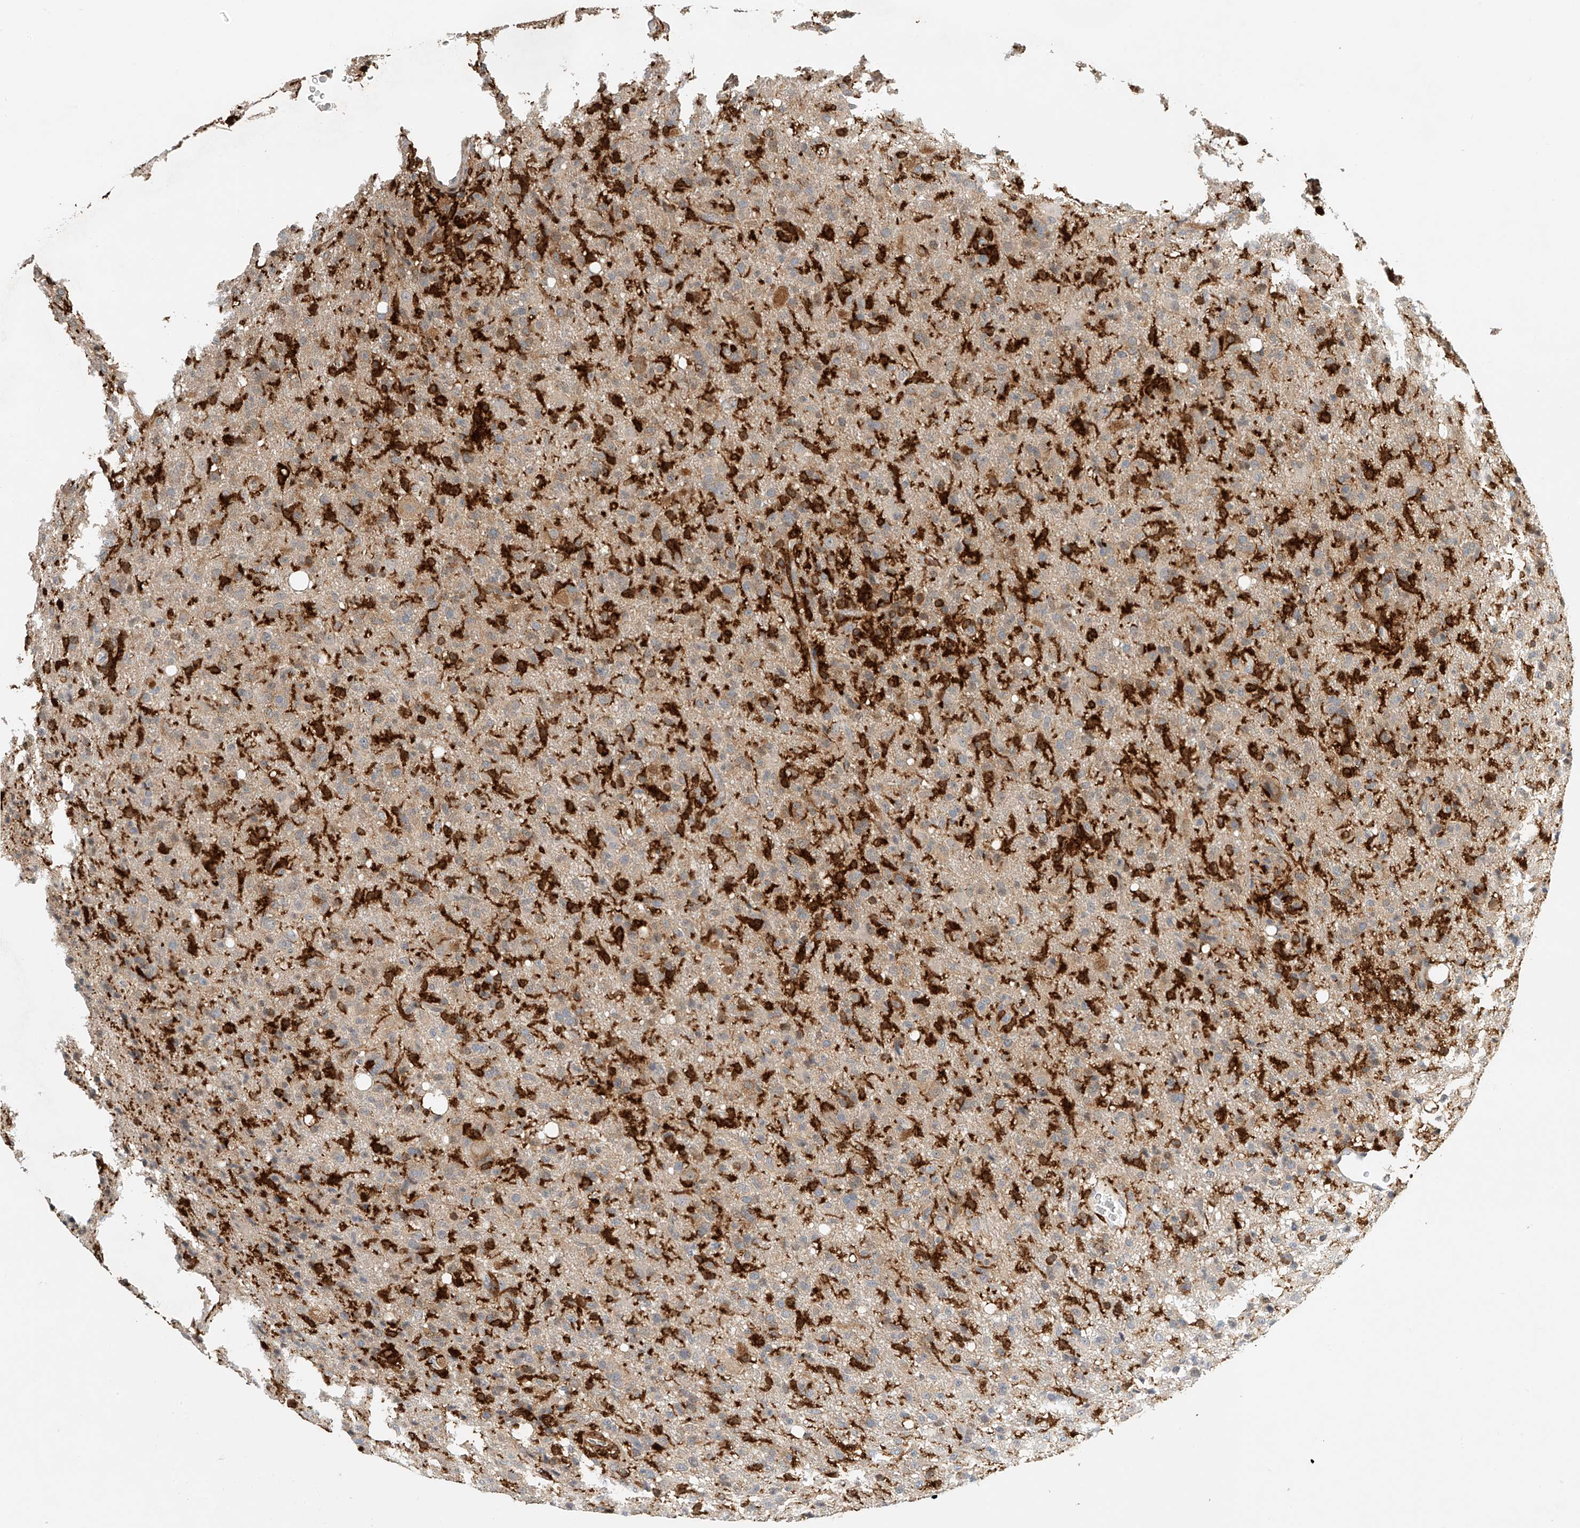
{"staining": {"intensity": "weak", "quantity": "<25%", "location": "cytoplasmic/membranous"}, "tissue": "glioma", "cell_type": "Tumor cells", "image_type": "cancer", "snomed": [{"axis": "morphology", "description": "Glioma, malignant, High grade"}, {"axis": "topography", "description": "Brain"}], "caption": "Tumor cells show no significant protein expression in malignant glioma (high-grade).", "gene": "MICAL1", "patient": {"sex": "female", "age": 57}}